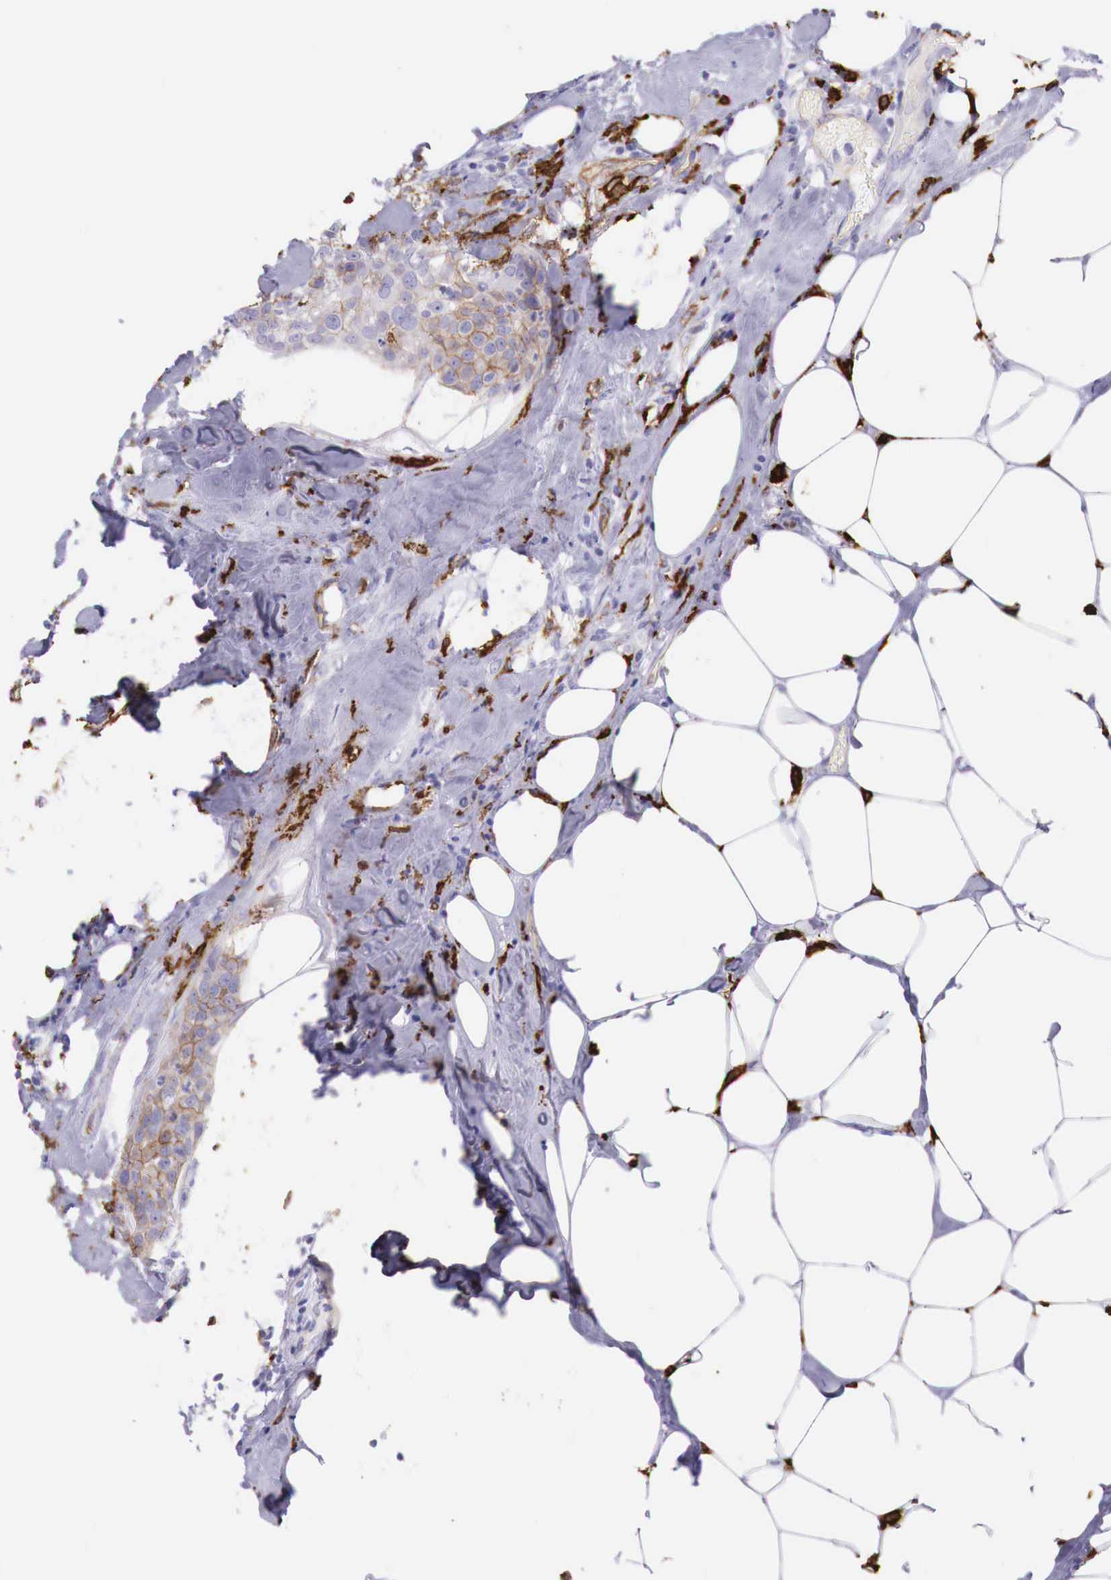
{"staining": {"intensity": "weak", "quantity": "25%-75%", "location": "cytoplasmic/membranous"}, "tissue": "breast cancer", "cell_type": "Tumor cells", "image_type": "cancer", "snomed": [{"axis": "morphology", "description": "Duct carcinoma"}, {"axis": "topography", "description": "Breast"}], "caption": "Immunohistochemical staining of breast cancer demonstrates weak cytoplasmic/membranous protein staining in about 25%-75% of tumor cells. (DAB IHC, brown staining for protein, blue staining for nuclei).", "gene": "MSR1", "patient": {"sex": "female", "age": 45}}